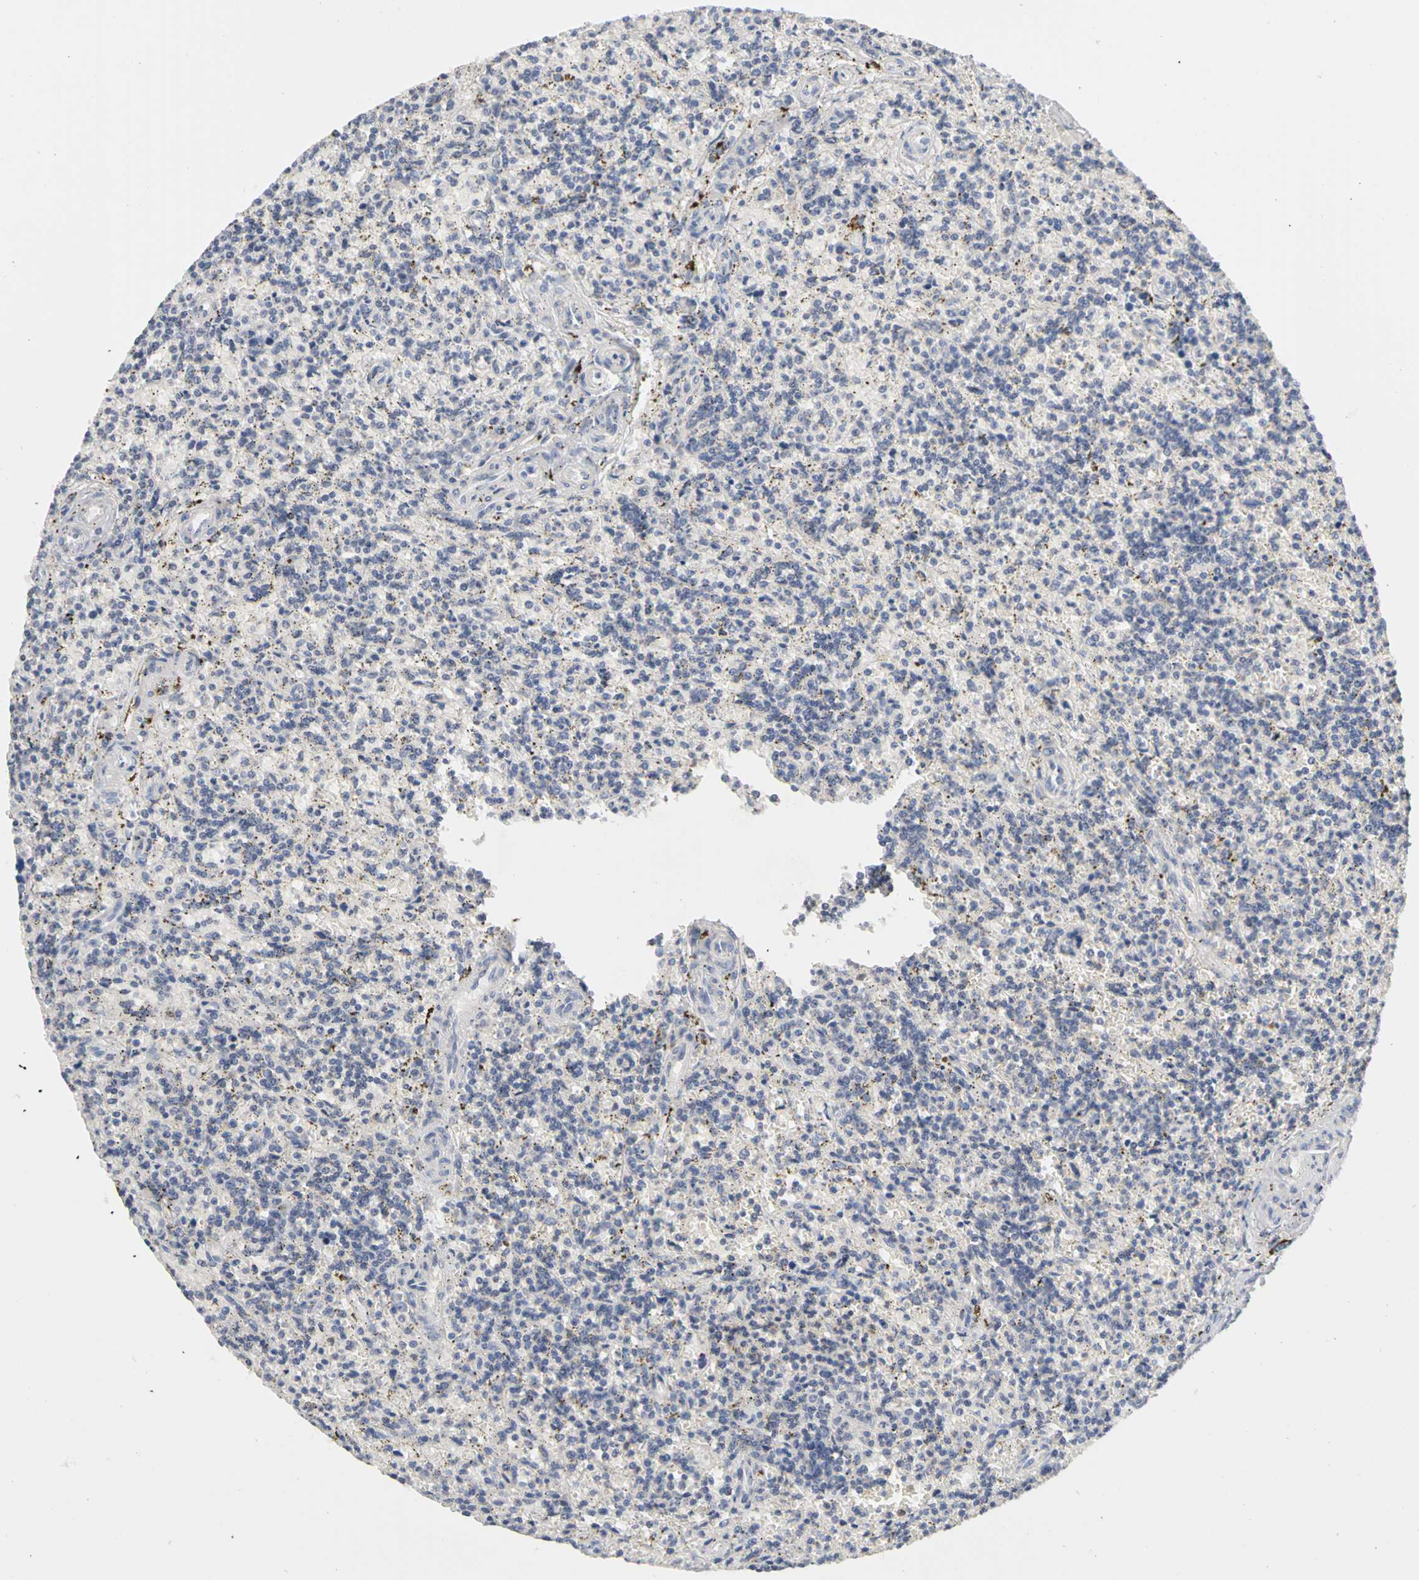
{"staining": {"intensity": "negative", "quantity": "none", "location": "none"}, "tissue": "lymphoma", "cell_type": "Tumor cells", "image_type": "cancer", "snomed": [{"axis": "morphology", "description": "Malignant lymphoma, non-Hodgkin's type, Low grade"}, {"axis": "topography", "description": "Spleen"}], "caption": "Human lymphoma stained for a protein using immunohistochemistry (IHC) exhibits no expression in tumor cells.", "gene": "PGR", "patient": {"sex": "male", "age": 73}}